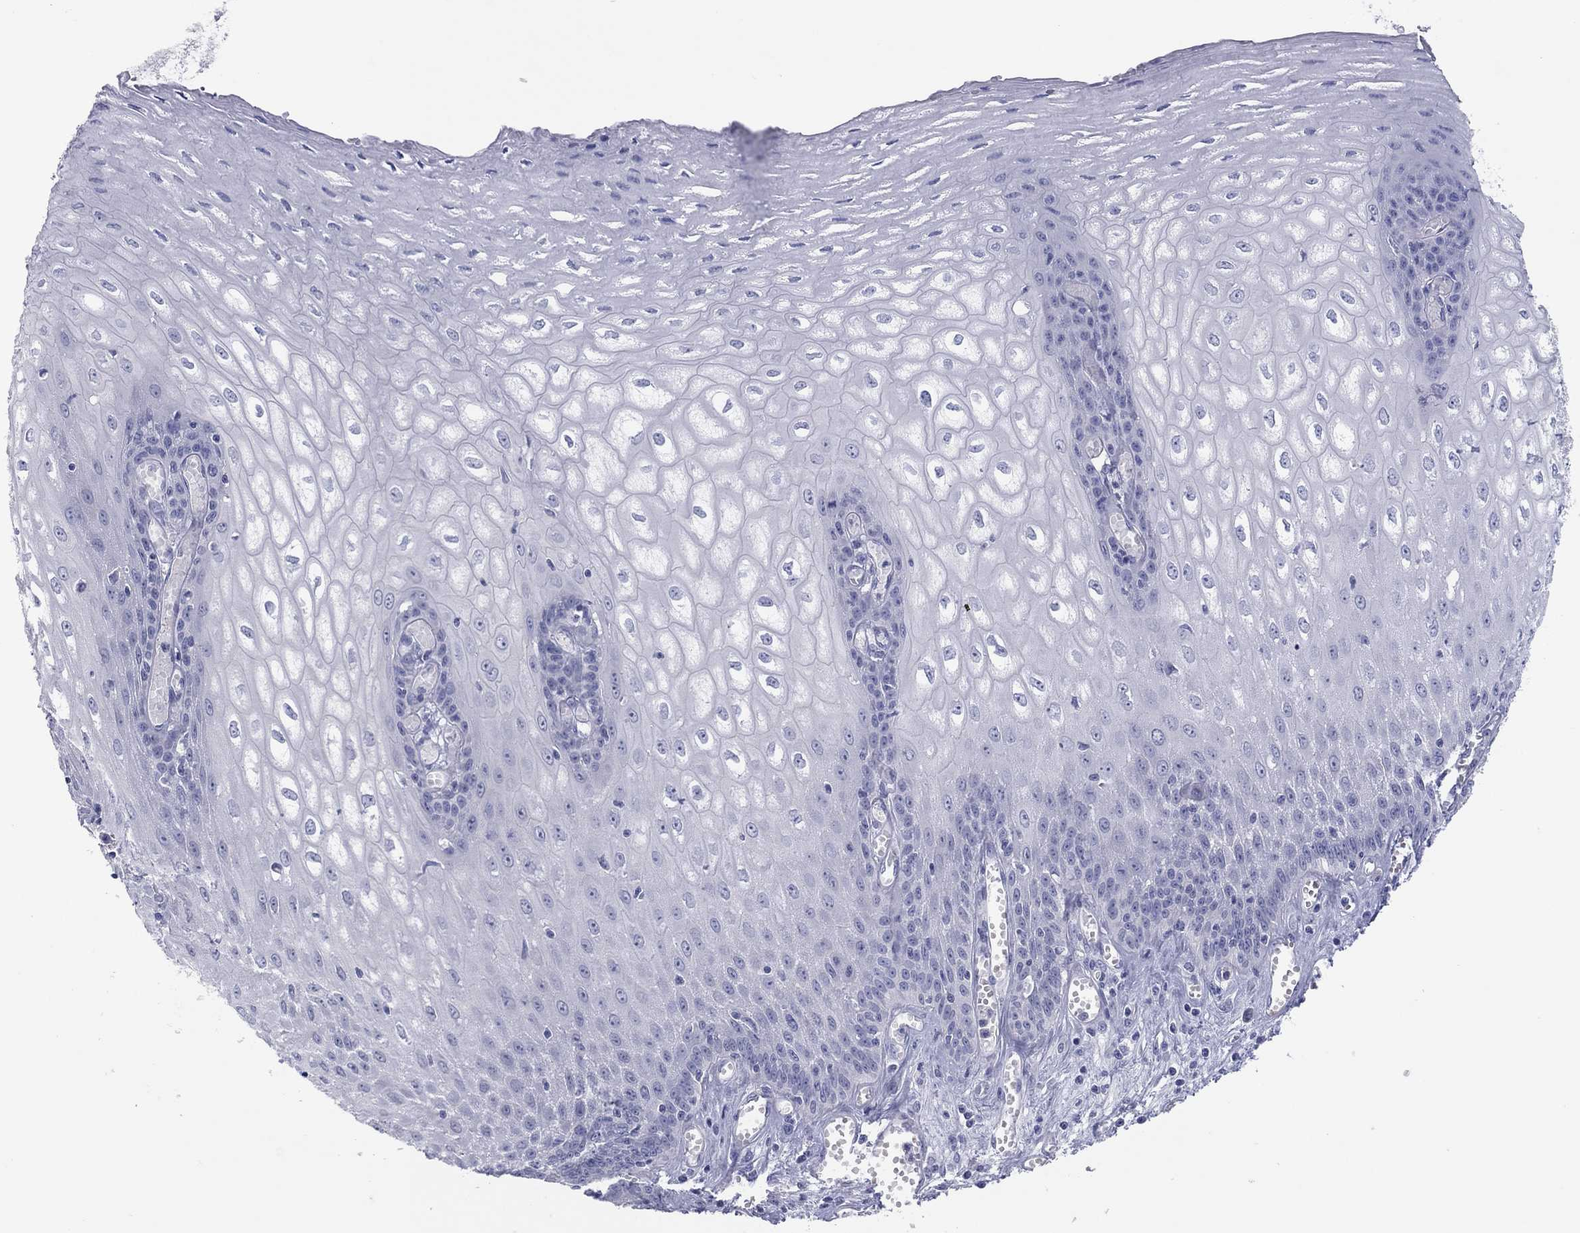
{"staining": {"intensity": "negative", "quantity": "none", "location": "none"}, "tissue": "esophagus", "cell_type": "Squamous epithelial cells", "image_type": "normal", "snomed": [{"axis": "morphology", "description": "Normal tissue, NOS"}, {"axis": "topography", "description": "Esophagus"}], "caption": "Immunohistochemistry image of unremarkable human esophagus stained for a protein (brown), which reveals no staining in squamous epithelial cells.", "gene": "CPNE6", "patient": {"sex": "male", "age": 58}}